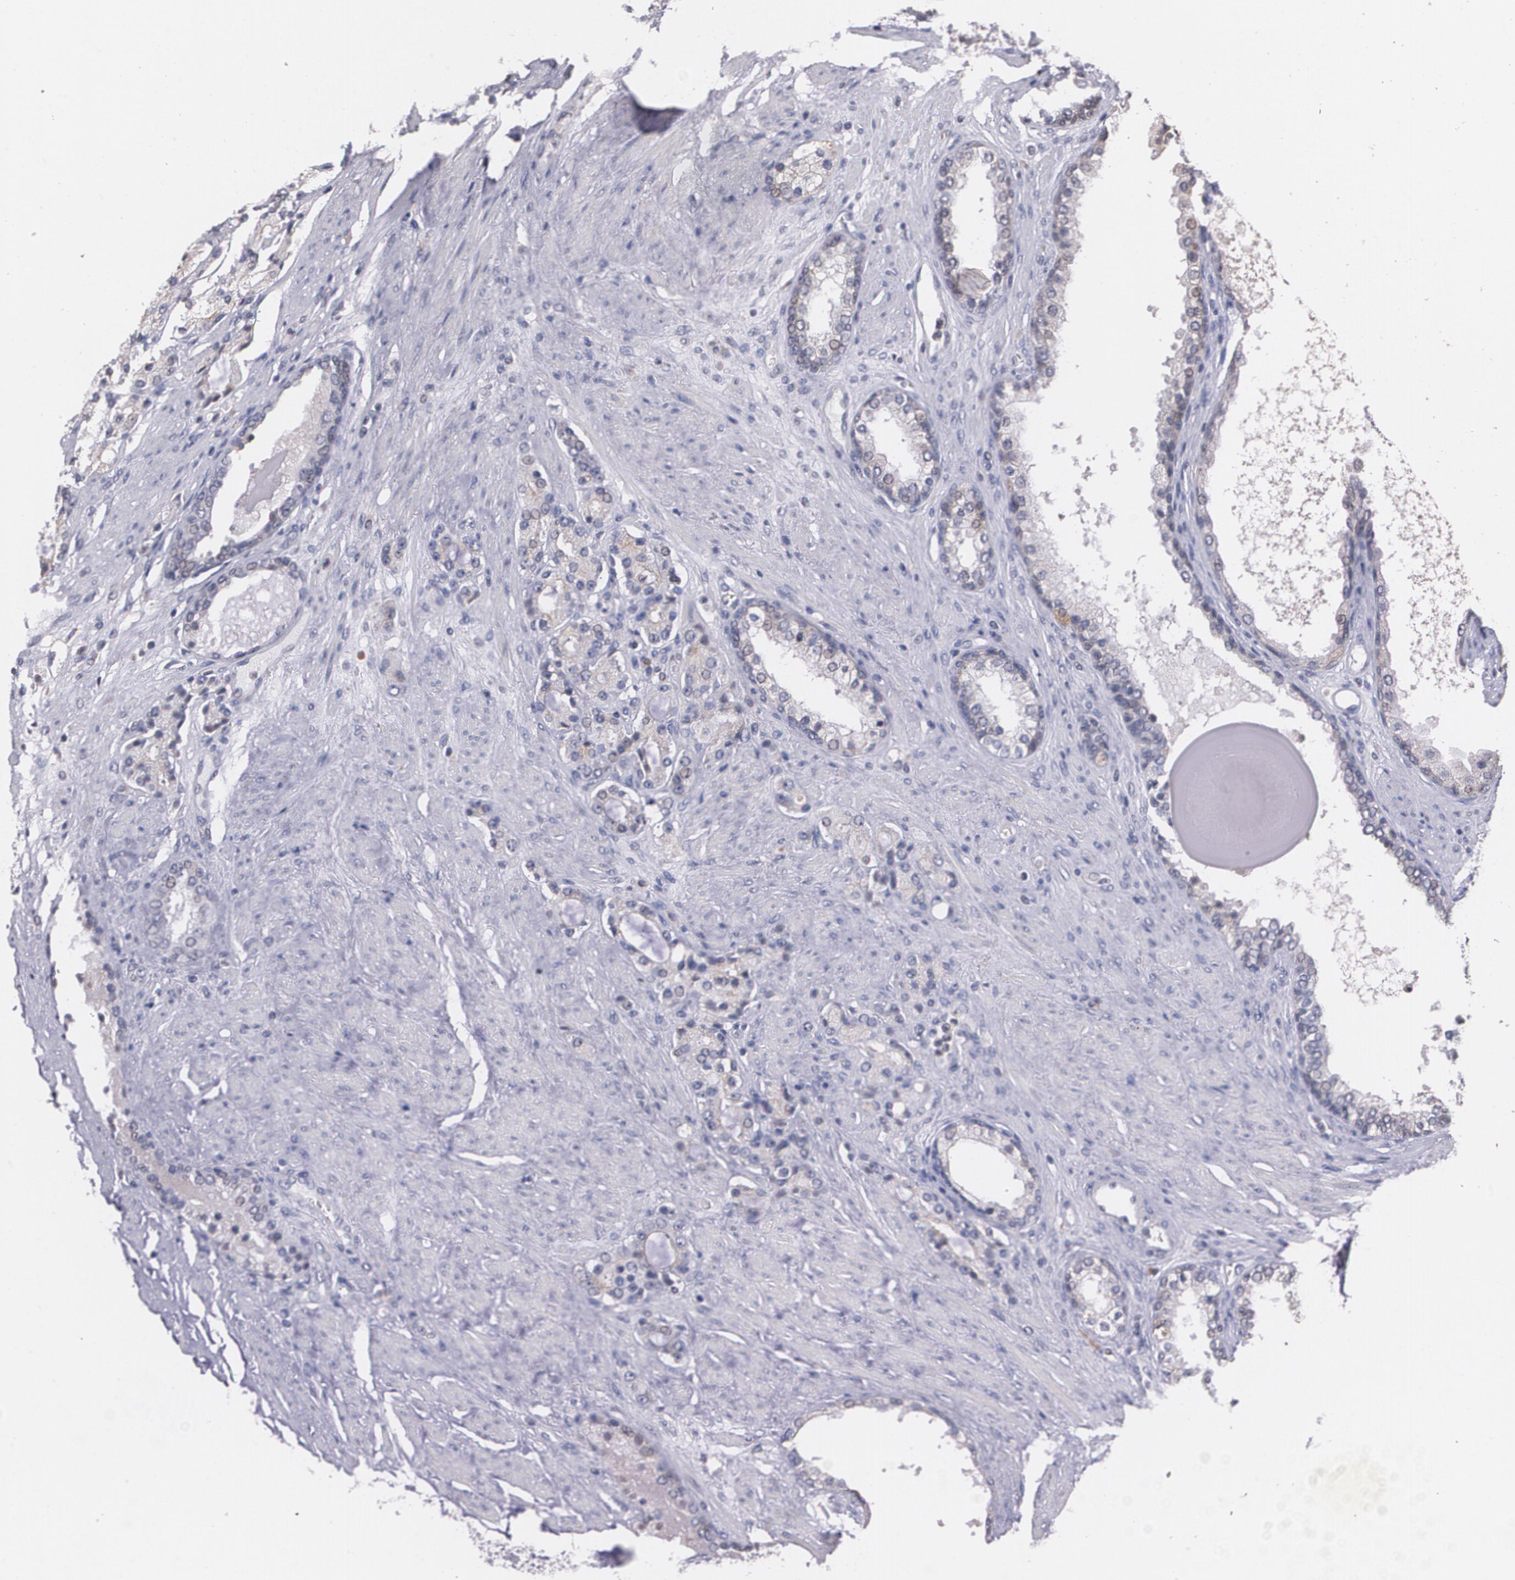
{"staining": {"intensity": "negative", "quantity": "none", "location": "none"}, "tissue": "prostate cancer", "cell_type": "Tumor cells", "image_type": "cancer", "snomed": [{"axis": "morphology", "description": "Adenocarcinoma, Medium grade"}, {"axis": "topography", "description": "Prostate"}], "caption": "Immunohistochemical staining of human prostate cancer displays no significant staining in tumor cells.", "gene": "IFNGR2", "patient": {"sex": "male", "age": 72}}